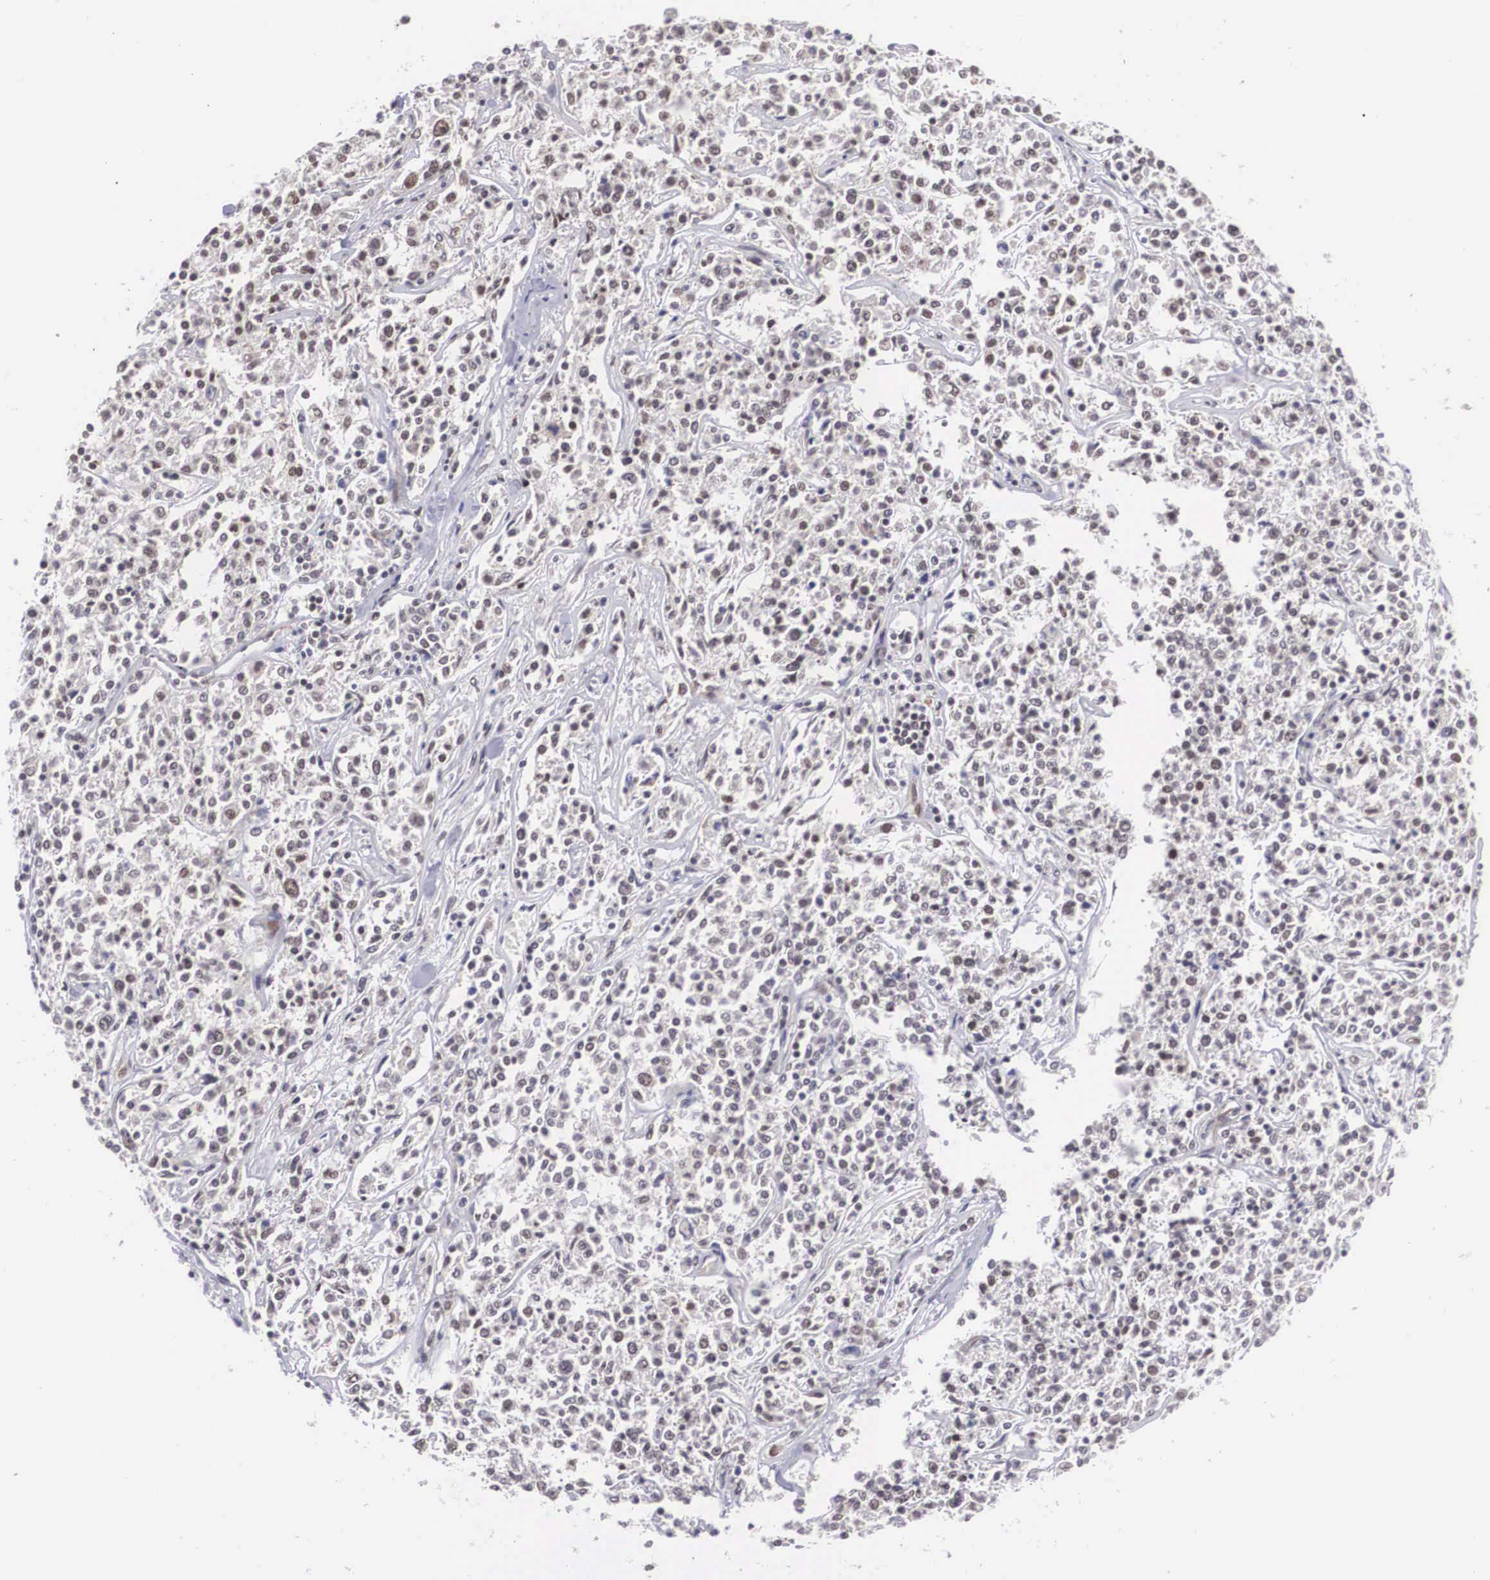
{"staining": {"intensity": "negative", "quantity": "none", "location": "none"}, "tissue": "lymphoma", "cell_type": "Tumor cells", "image_type": "cancer", "snomed": [{"axis": "morphology", "description": "Malignant lymphoma, non-Hodgkin's type, Low grade"}, {"axis": "topography", "description": "Small intestine"}], "caption": "The photomicrograph demonstrates no significant expression in tumor cells of lymphoma. The staining is performed using DAB (3,3'-diaminobenzidine) brown chromogen with nuclei counter-stained in using hematoxylin.", "gene": "MORC2", "patient": {"sex": "female", "age": 59}}